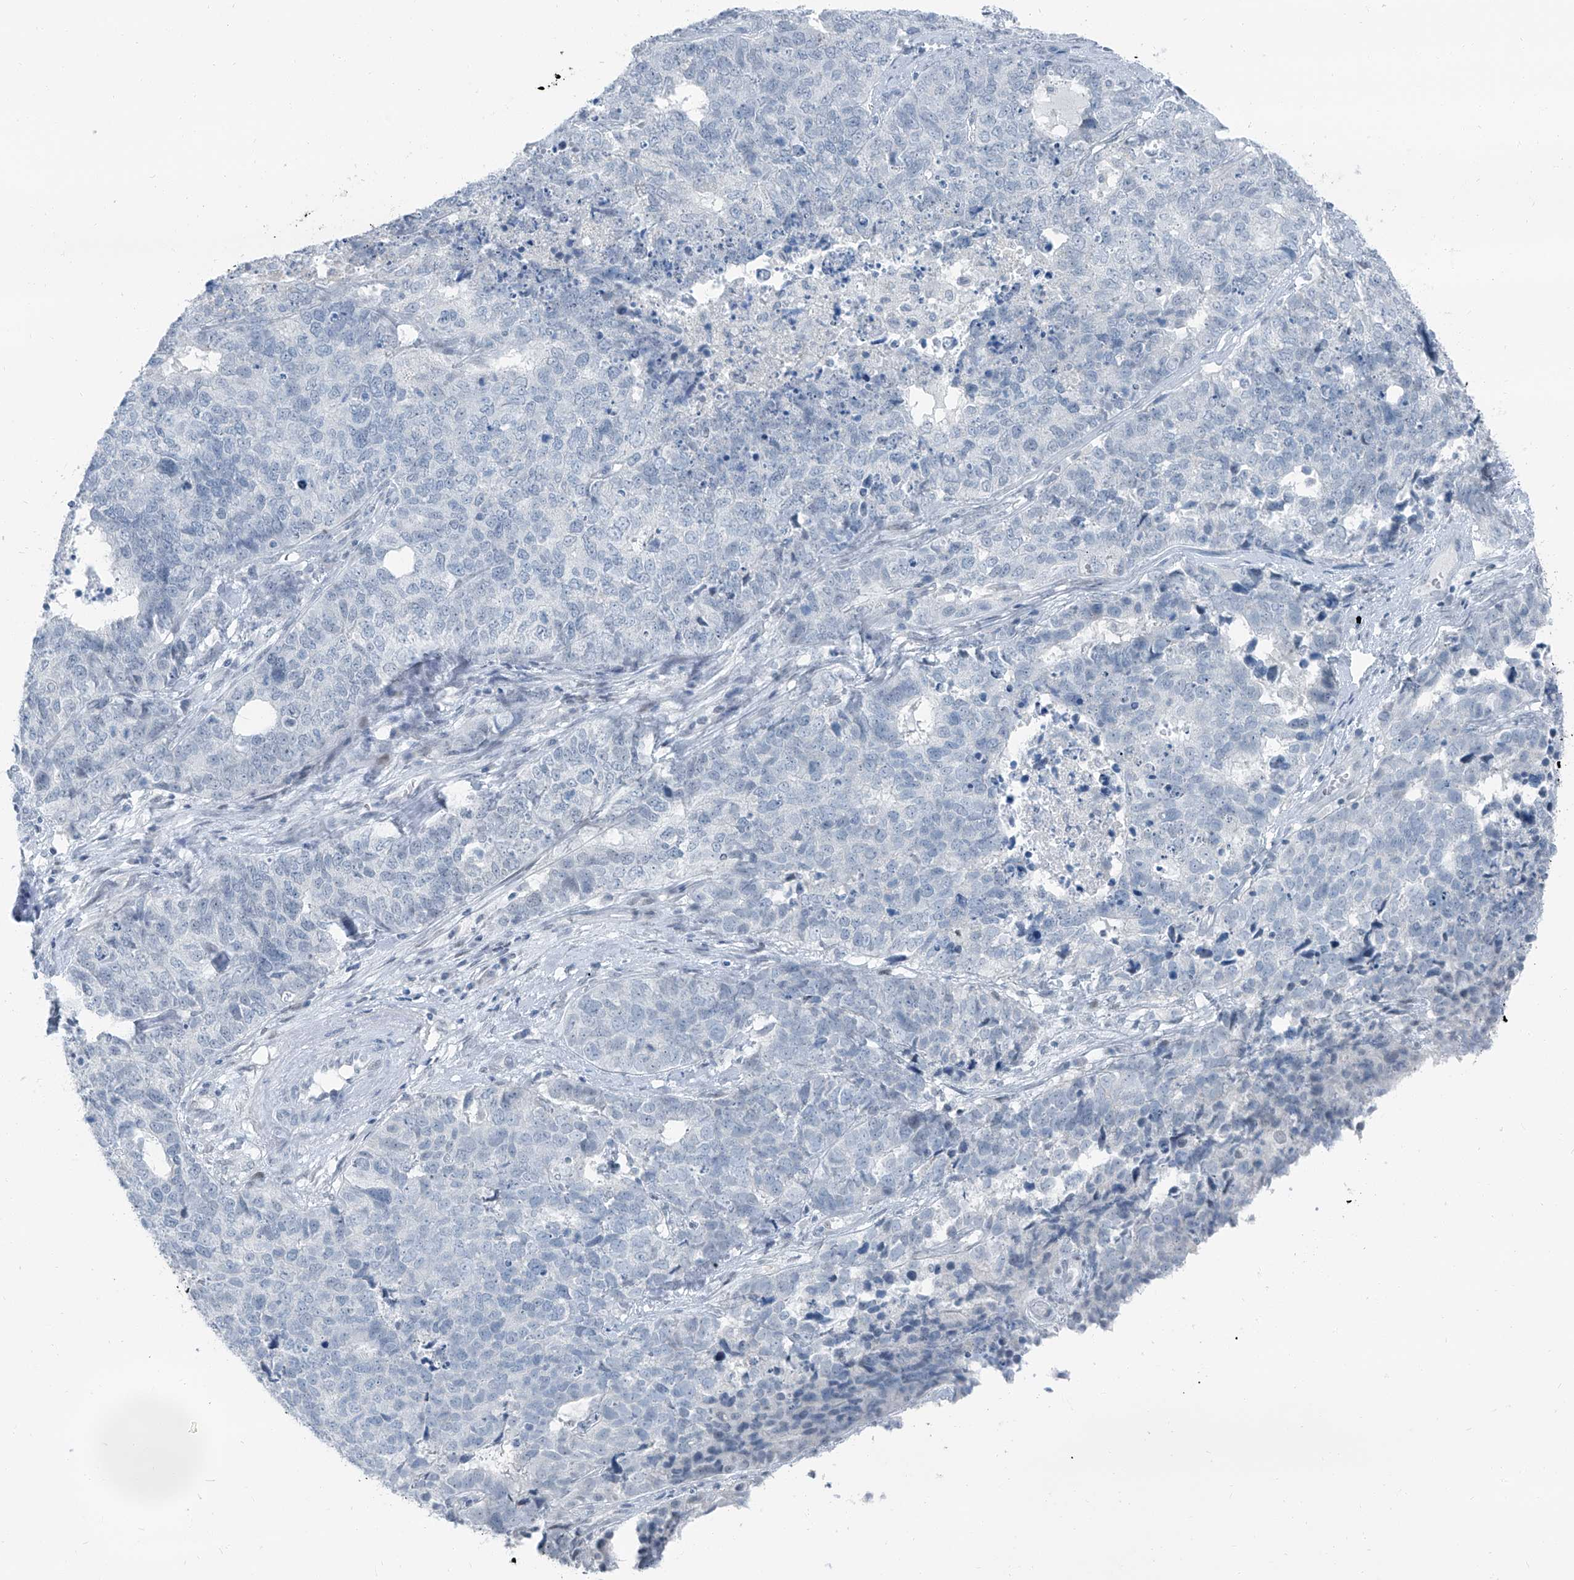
{"staining": {"intensity": "negative", "quantity": "none", "location": "none"}, "tissue": "cervical cancer", "cell_type": "Tumor cells", "image_type": "cancer", "snomed": [{"axis": "morphology", "description": "Squamous cell carcinoma, NOS"}, {"axis": "topography", "description": "Cervix"}], "caption": "IHC image of cervical squamous cell carcinoma stained for a protein (brown), which shows no positivity in tumor cells. The staining is performed using DAB brown chromogen with nuclei counter-stained in using hematoxylin.", "gene": "RGN", "patient": {"sex": "female", "age": 63}}